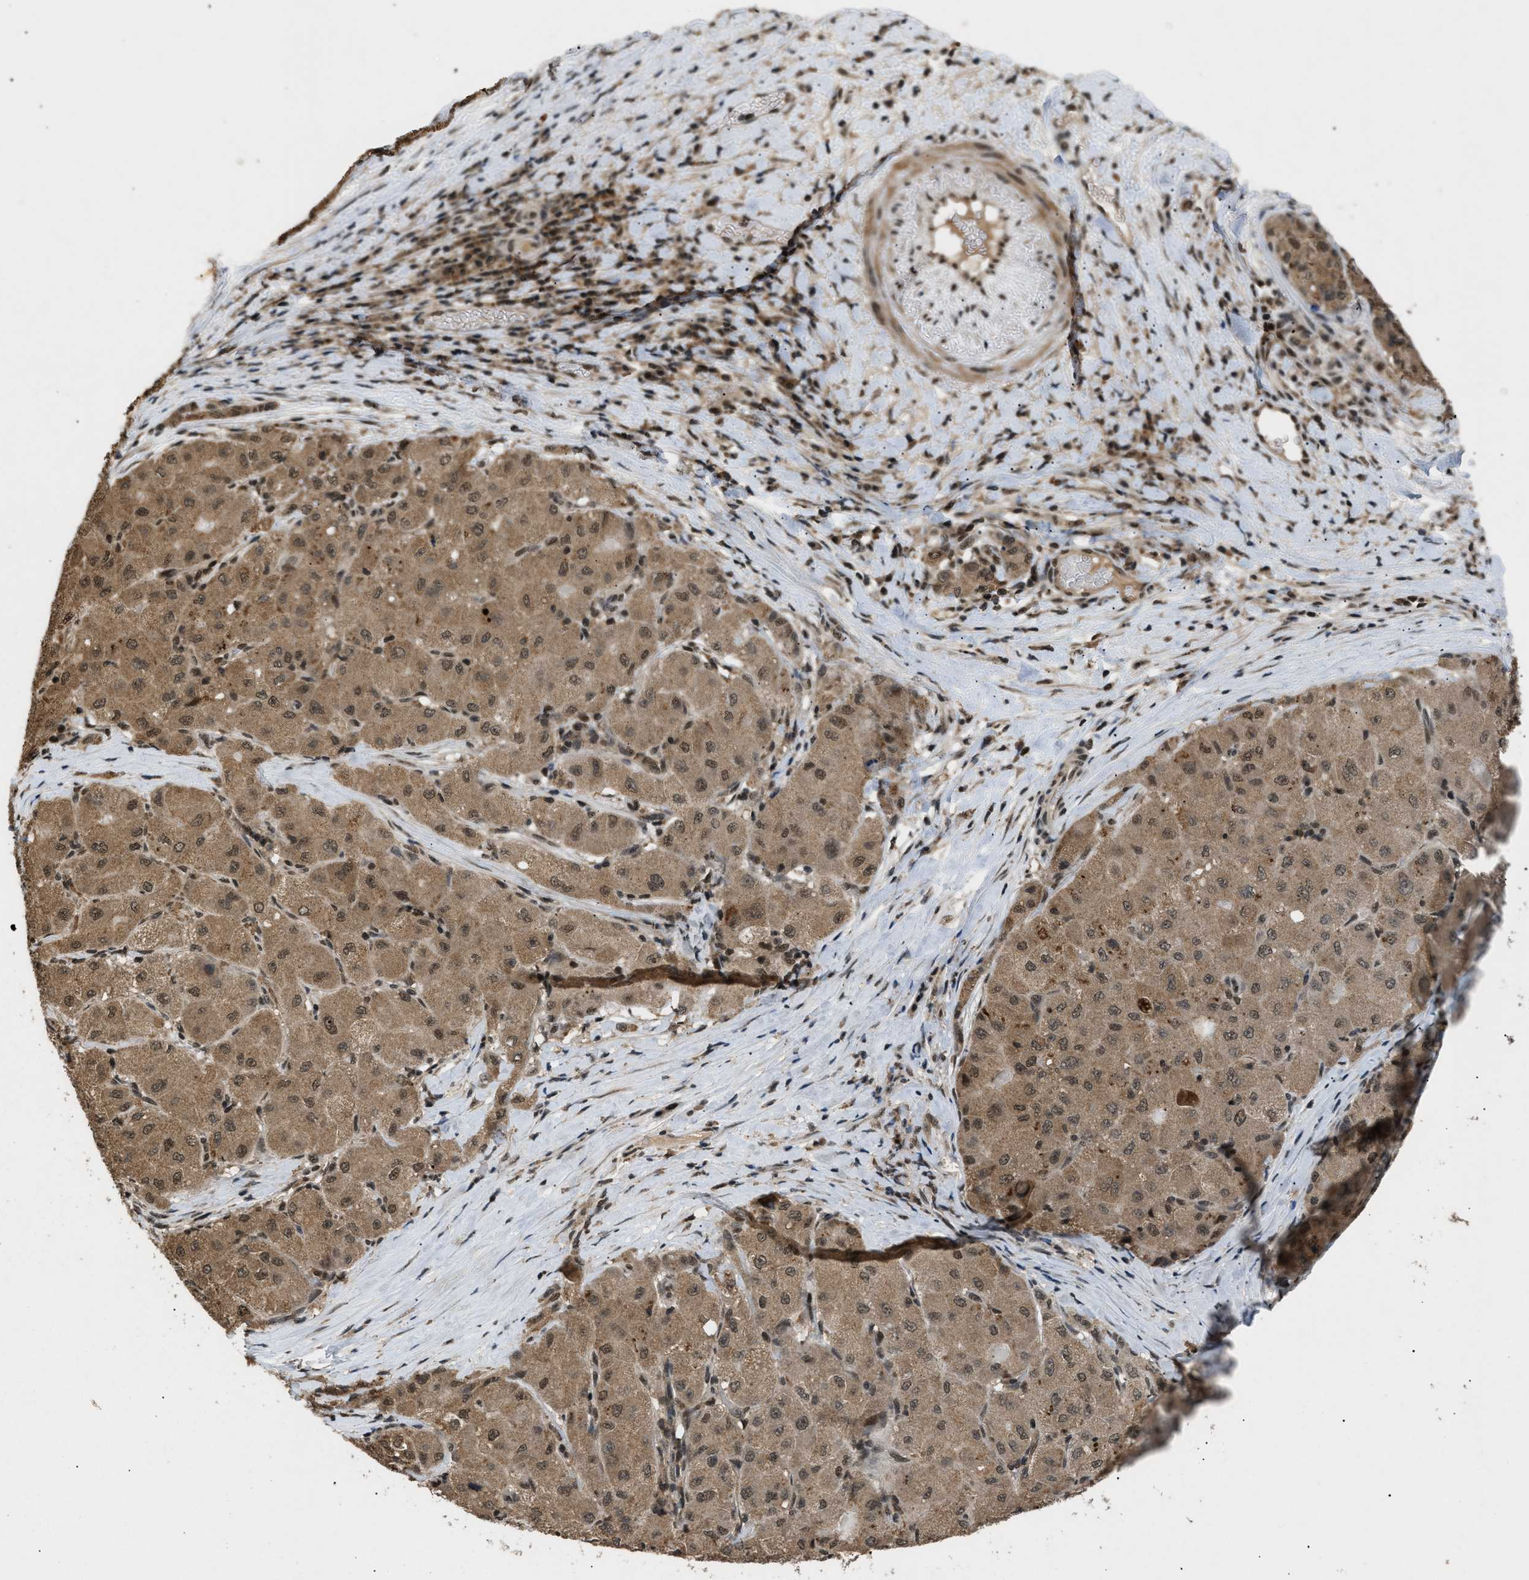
{"staining": {"intensity": "moderate", "quantity": ">75%", "location": "cytoplasmic/membranous,nuclear"}, "tissue": "liver cancer", "cell_type": "Tumor cells", "image_type": "cancer", "snomed": [{"axis": "morphology", "description": "Carcinoma, Hepatocellular, NOS"}, {"axis": "topography", "description": "Liver"}], "caption": "This micrograph displays IHC staining of human liver cancer (hepatocellular carcinoma), with medium moderate cytoplasmic/membranous and nuclear staining in approximately >75% of tumor cells.", "gene": "RBM5", "patient": {"sex": "male", "age": 80}}